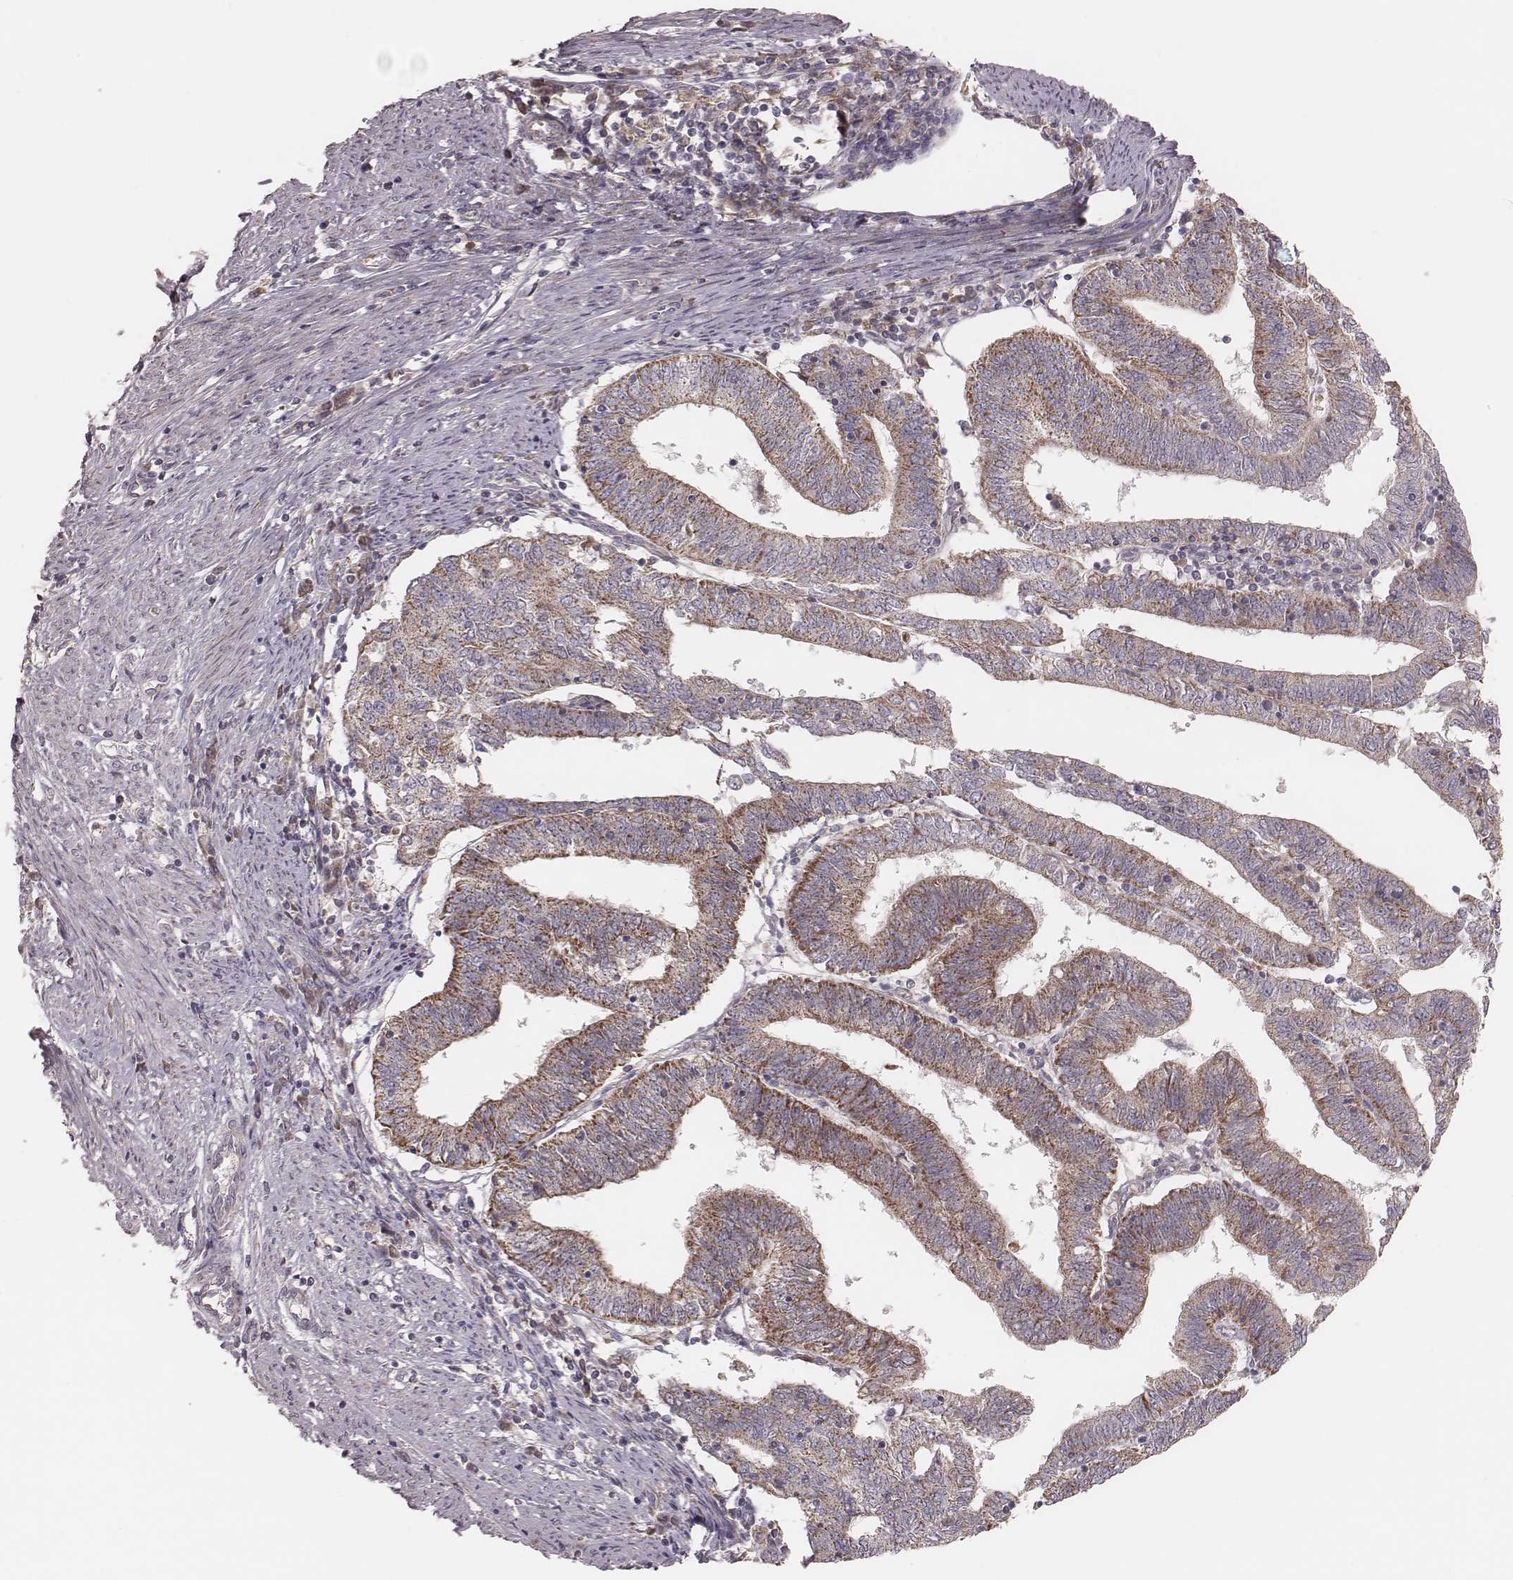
{"staining": {"intensity": "moderate", "quantity": "25%-75%", "location": "cytoplasmic/membranous"}, "tissue": "endometrial cancer", "cell_type": "Tumor cells", "image_type": "cancer", "snomed": [{"axis": "morphology", "description": "Adenocarcinoma, NOS"}, {"axis": "topography", "description": "Endometrium"}], "caption": "This photomicrograph displays immunohistochemistry (IHC) staining of endometrial cancer (adenocarcinoma), with medium moderate cytoplasmic/membranous positivity in about 25%-75% of tumor cells.", "gene": "MRPS27", "patient": {"sex": "female", "age": 82}}